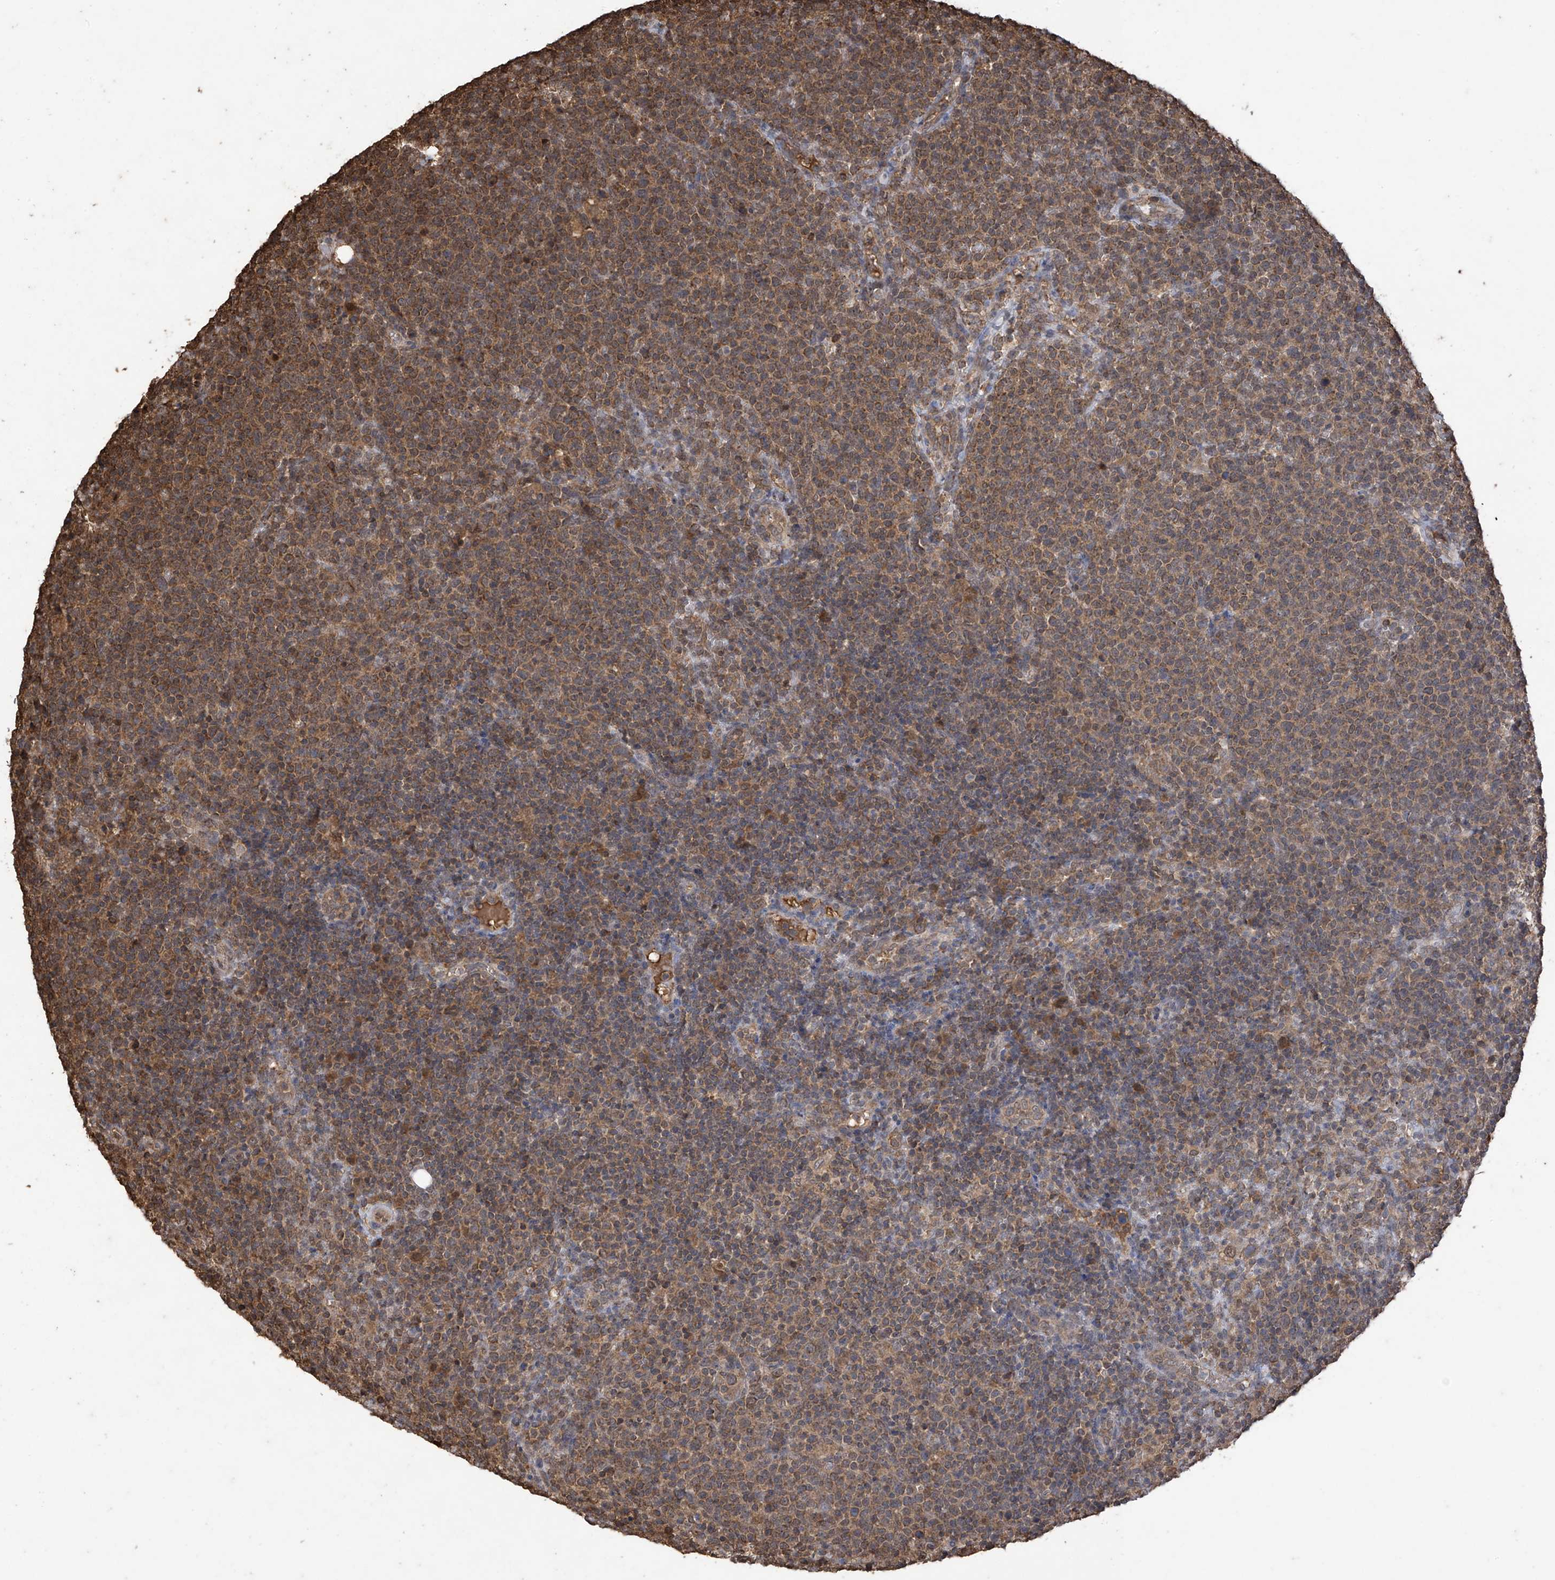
{"staining": {"intensity": "moderate", "quantity": ">75%", "location": "cytoplasmic/membranous"}, "tissue": "lymphoma", "cell_type": "Tumor cells", "image_type": "cancer", "snomed": [{"axis": "morphology", "description": "Malignant lymphoma, non-Hodgkin's type, High grade"}, {"axis": "topography", "description": "Lymph node"}], "caption": "About >75% of tumor cells in human lymphoma exhibit moderate cytoplasmic/membranous protein expression as visualized by brown immunohistochemical staining.", "gene": "PNPT1", "patient": {"sex": "male", "age": 61}}